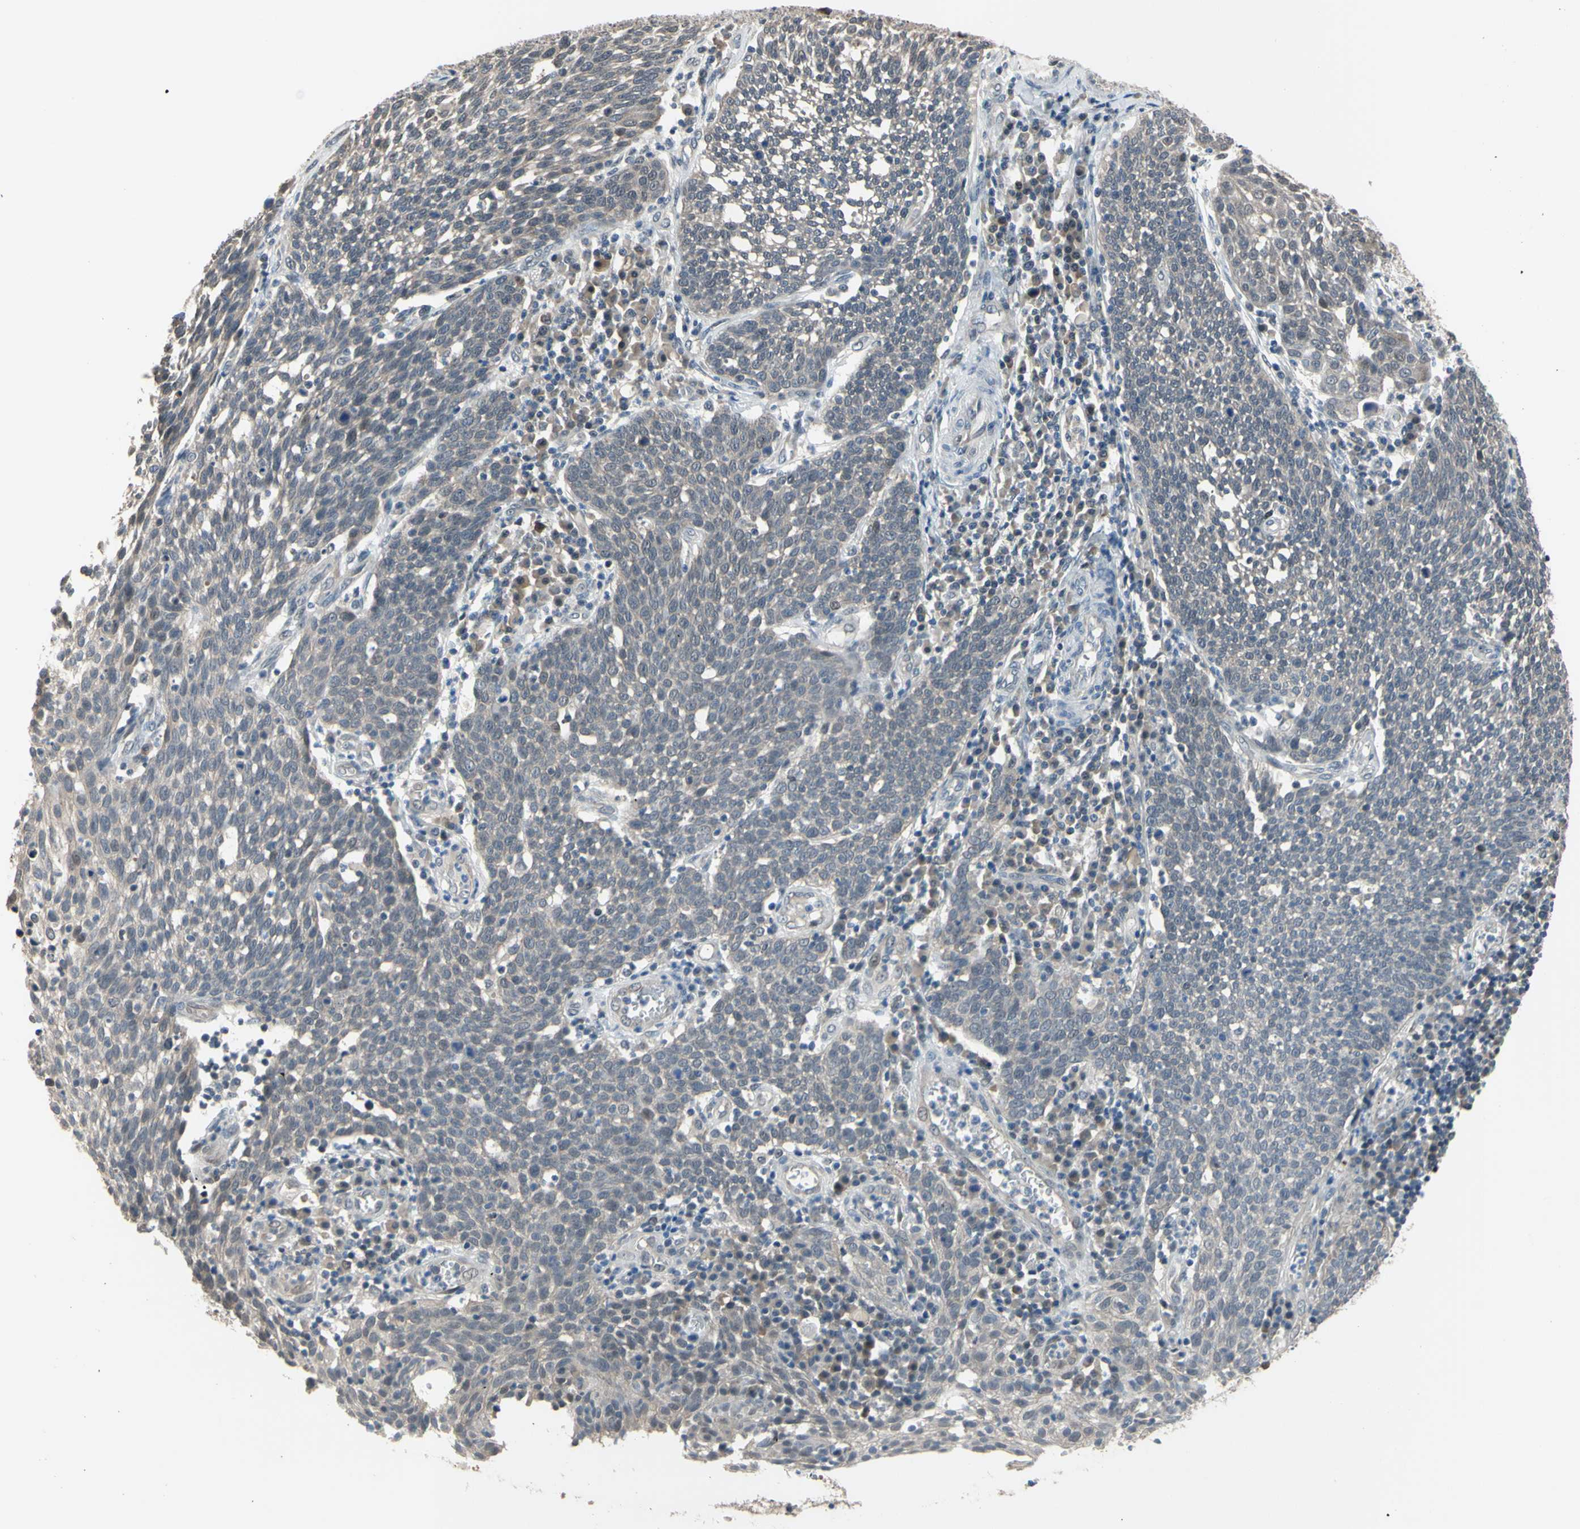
{"staining": {"intensity": "weak", "quantity": "<25%", "location": "cytoplasmic/membranous"}, "tissue": "cervical cancer", "cell_type": "Tumor cells", "image_type": "cancer", "snomed": [{"axis": "morphology", "description": "Squamous cell carcinoma, NOS"}, {"axis": "topography", "description": "Cervix"}], "caption": "The image demonstrates no staining of tumor cells in cervical squamous cell carcinoma.", "gene": "HSPA4", "patient": {"sex": "female", "age": 34}}